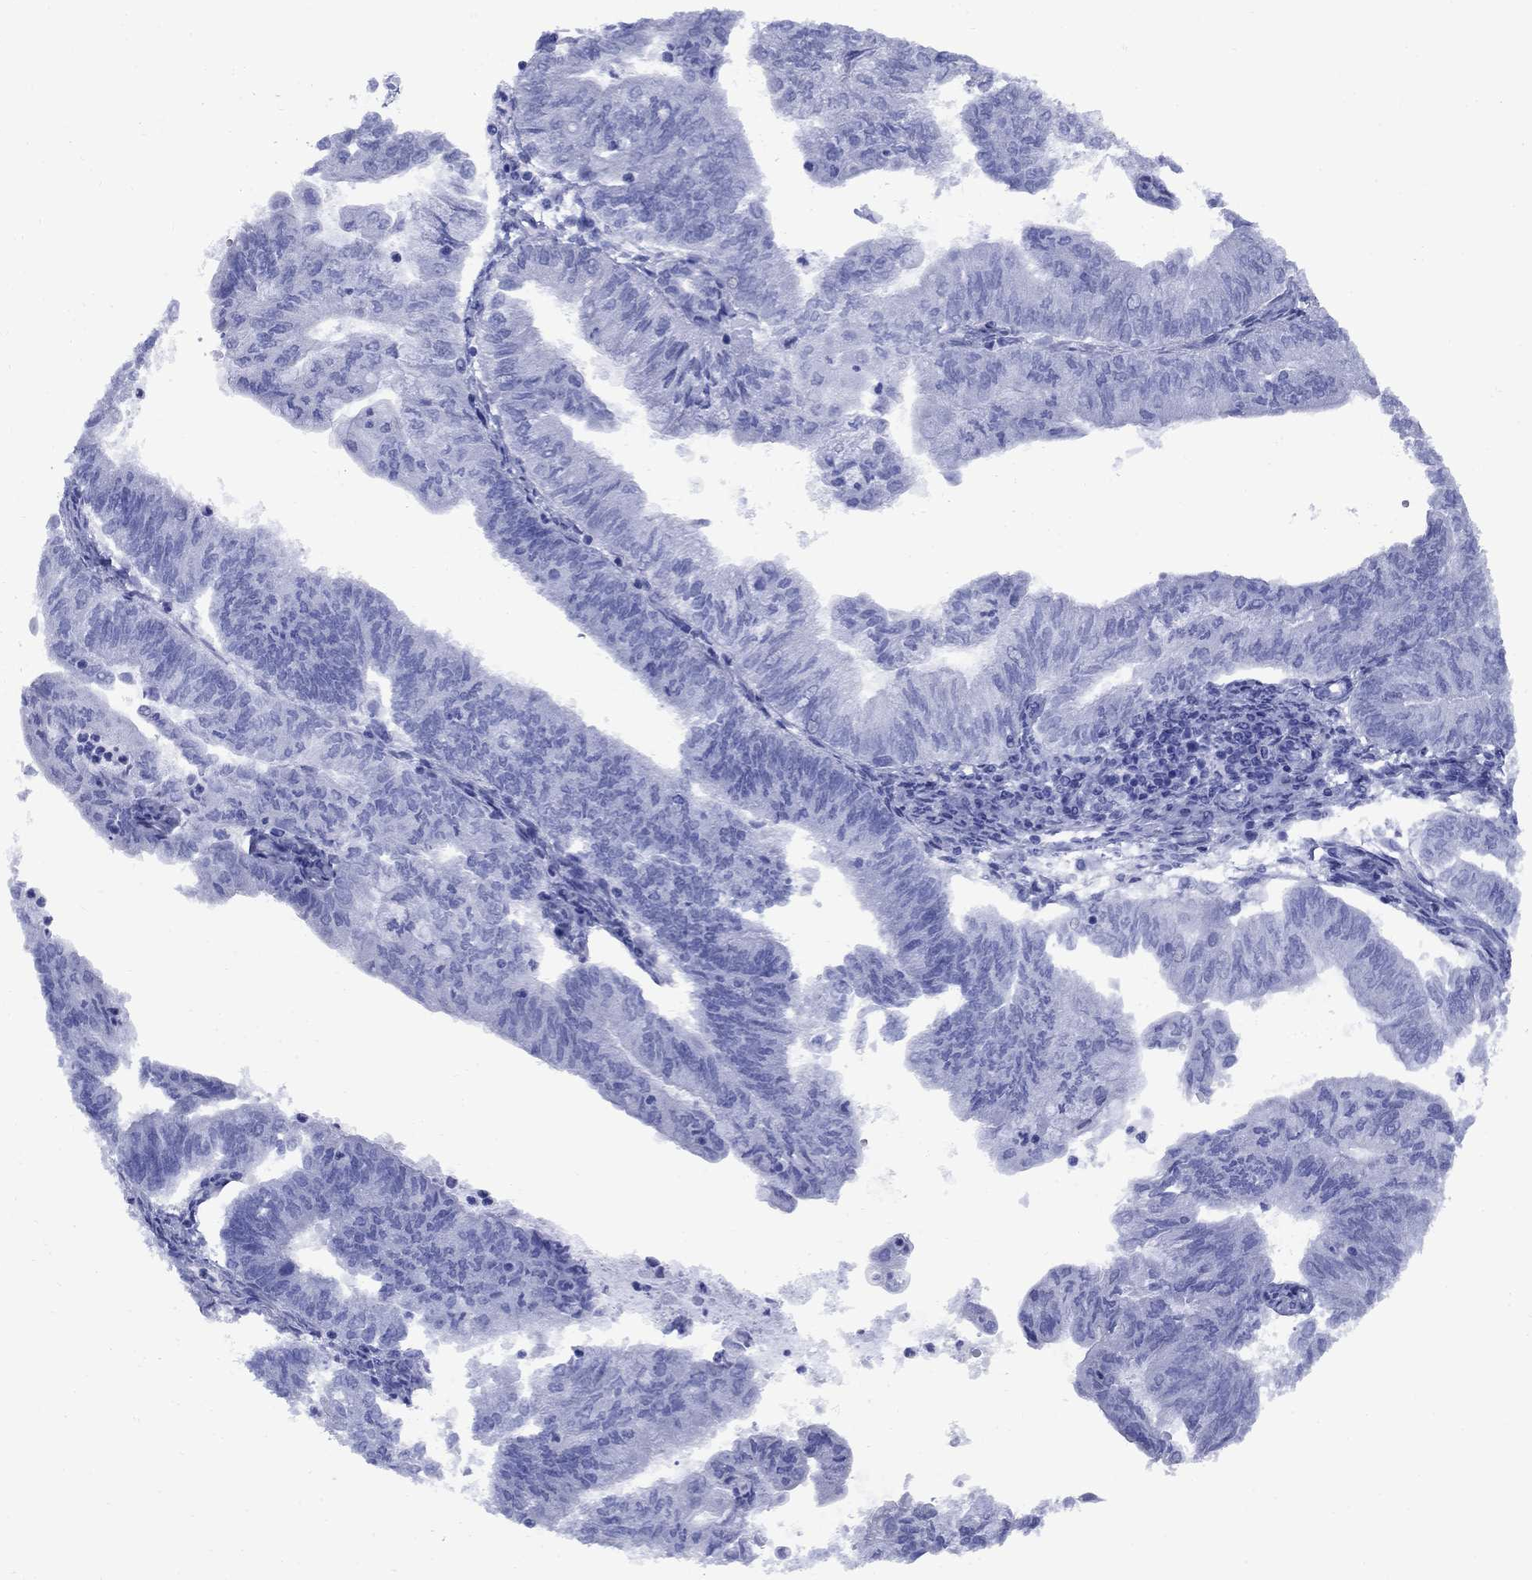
{"staining": {"intensity": "negative", "quantity": "none", "location": "none"}, "tissue": "endometrial cancer", "cell_type": "Tumor cells", "image_type": "cancer", "snomed": [{"axis": "morphology", "description": "Adenocarcinoma, NOS"}, {"axis": "topography", "description": "Endometrium"}], "caption": "IHC image of neoplastic tissue: endometrial cancer stained with DAB (3,3'-diaminobenzidine) shows no significant protein positivity in tumor cells.", "gene": "SMCP", "patient": {"sex": "female", "age": 59}}